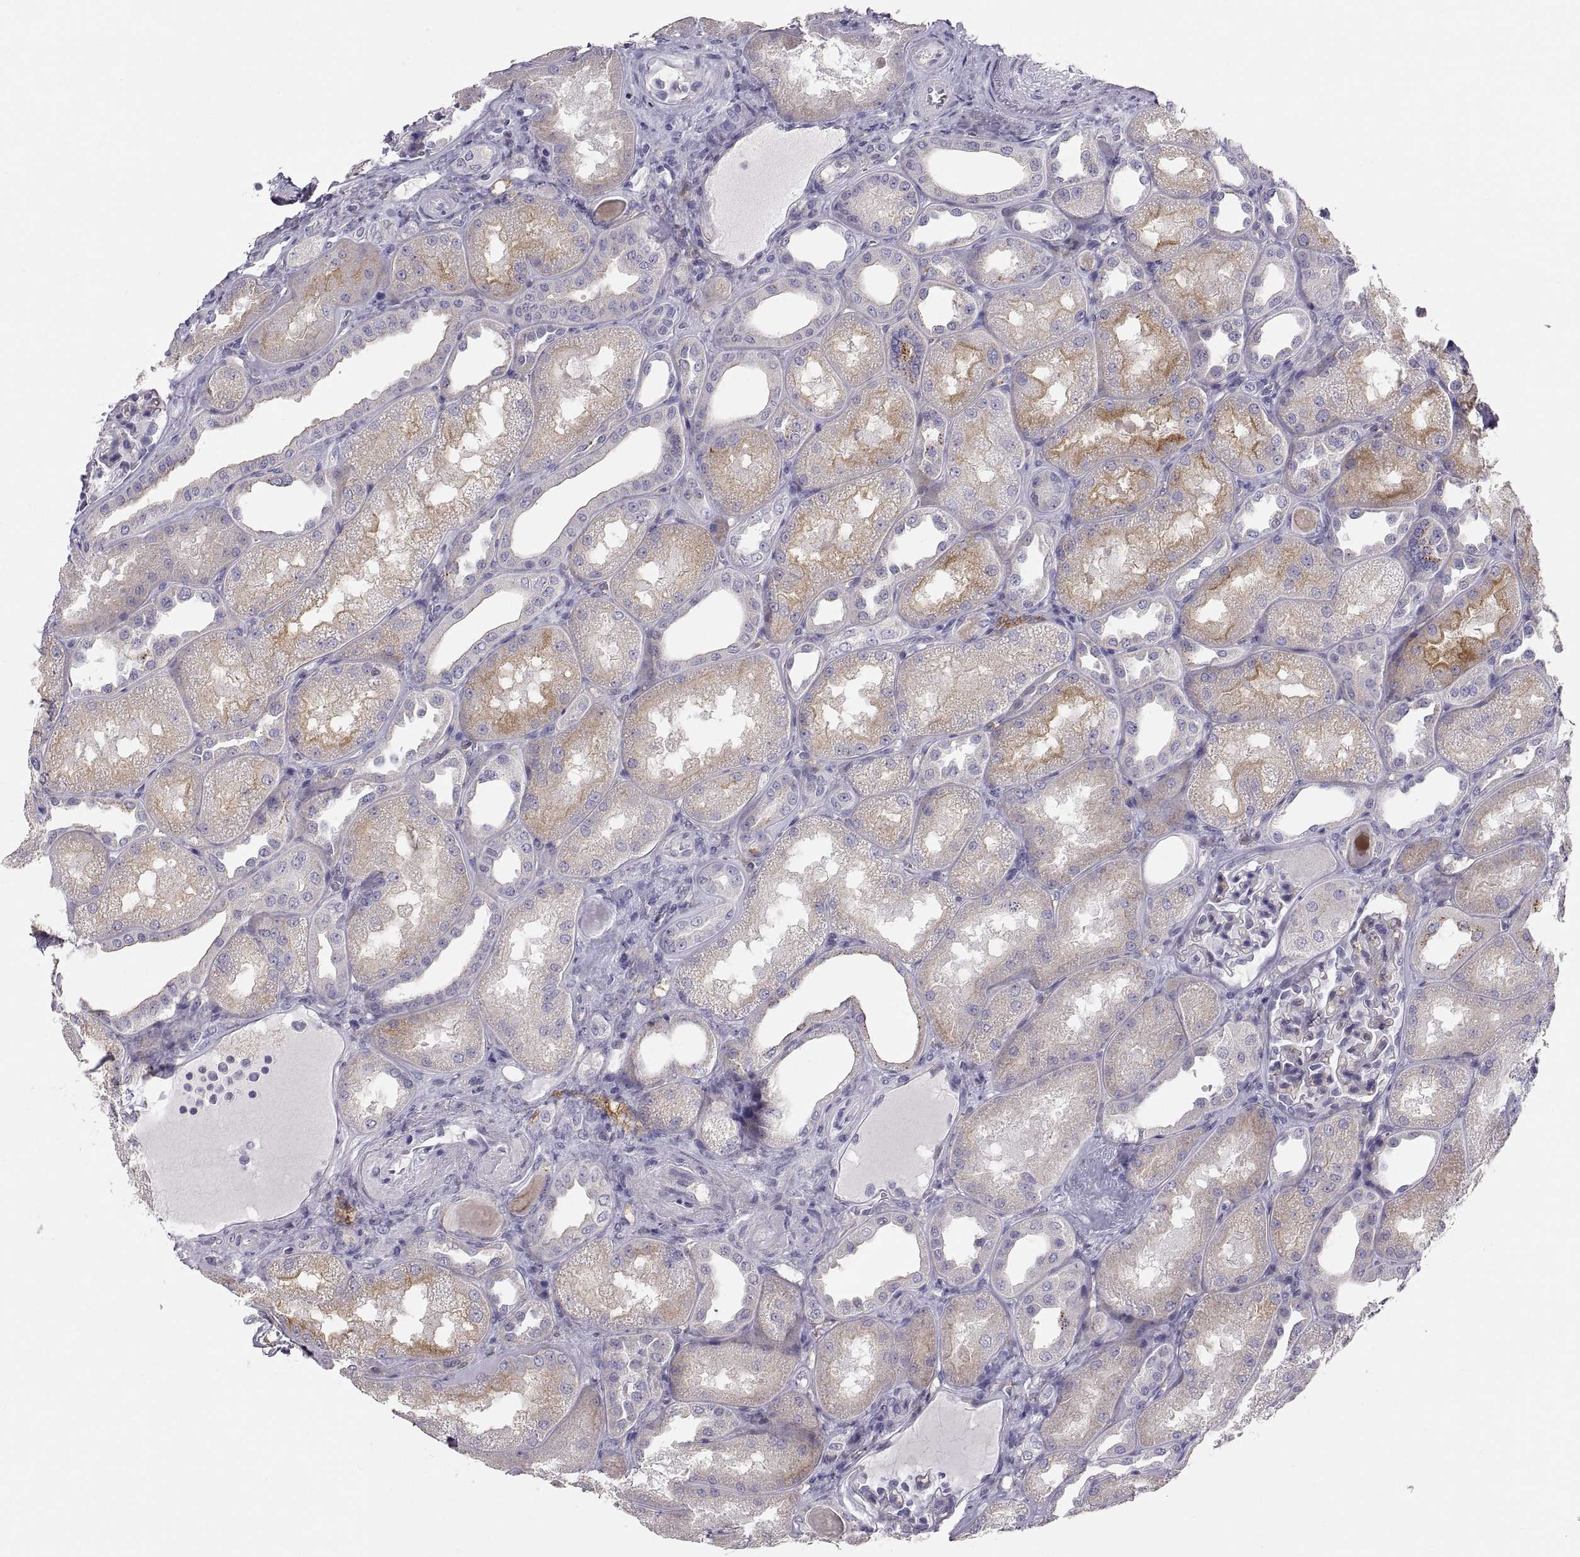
{"staining": {"intensity": "negative", "quantity": "none", "location": "none"}, "tissue": "kidney", "cell_type": "Cells in glomeruli", "image_type": "normal", "snomed": [{"axis": "morphology", "description": "Normal tissue, NOS"}, {"axis": "topography", "description": "Kidney"}], "caption": "Immunohistochemistry image of normal kidney stained for a protein (brown), which exhibits no positivity in cells in glomeruli.", "gene": "RALB", "patient": {"sex": "male", "age": 61}}